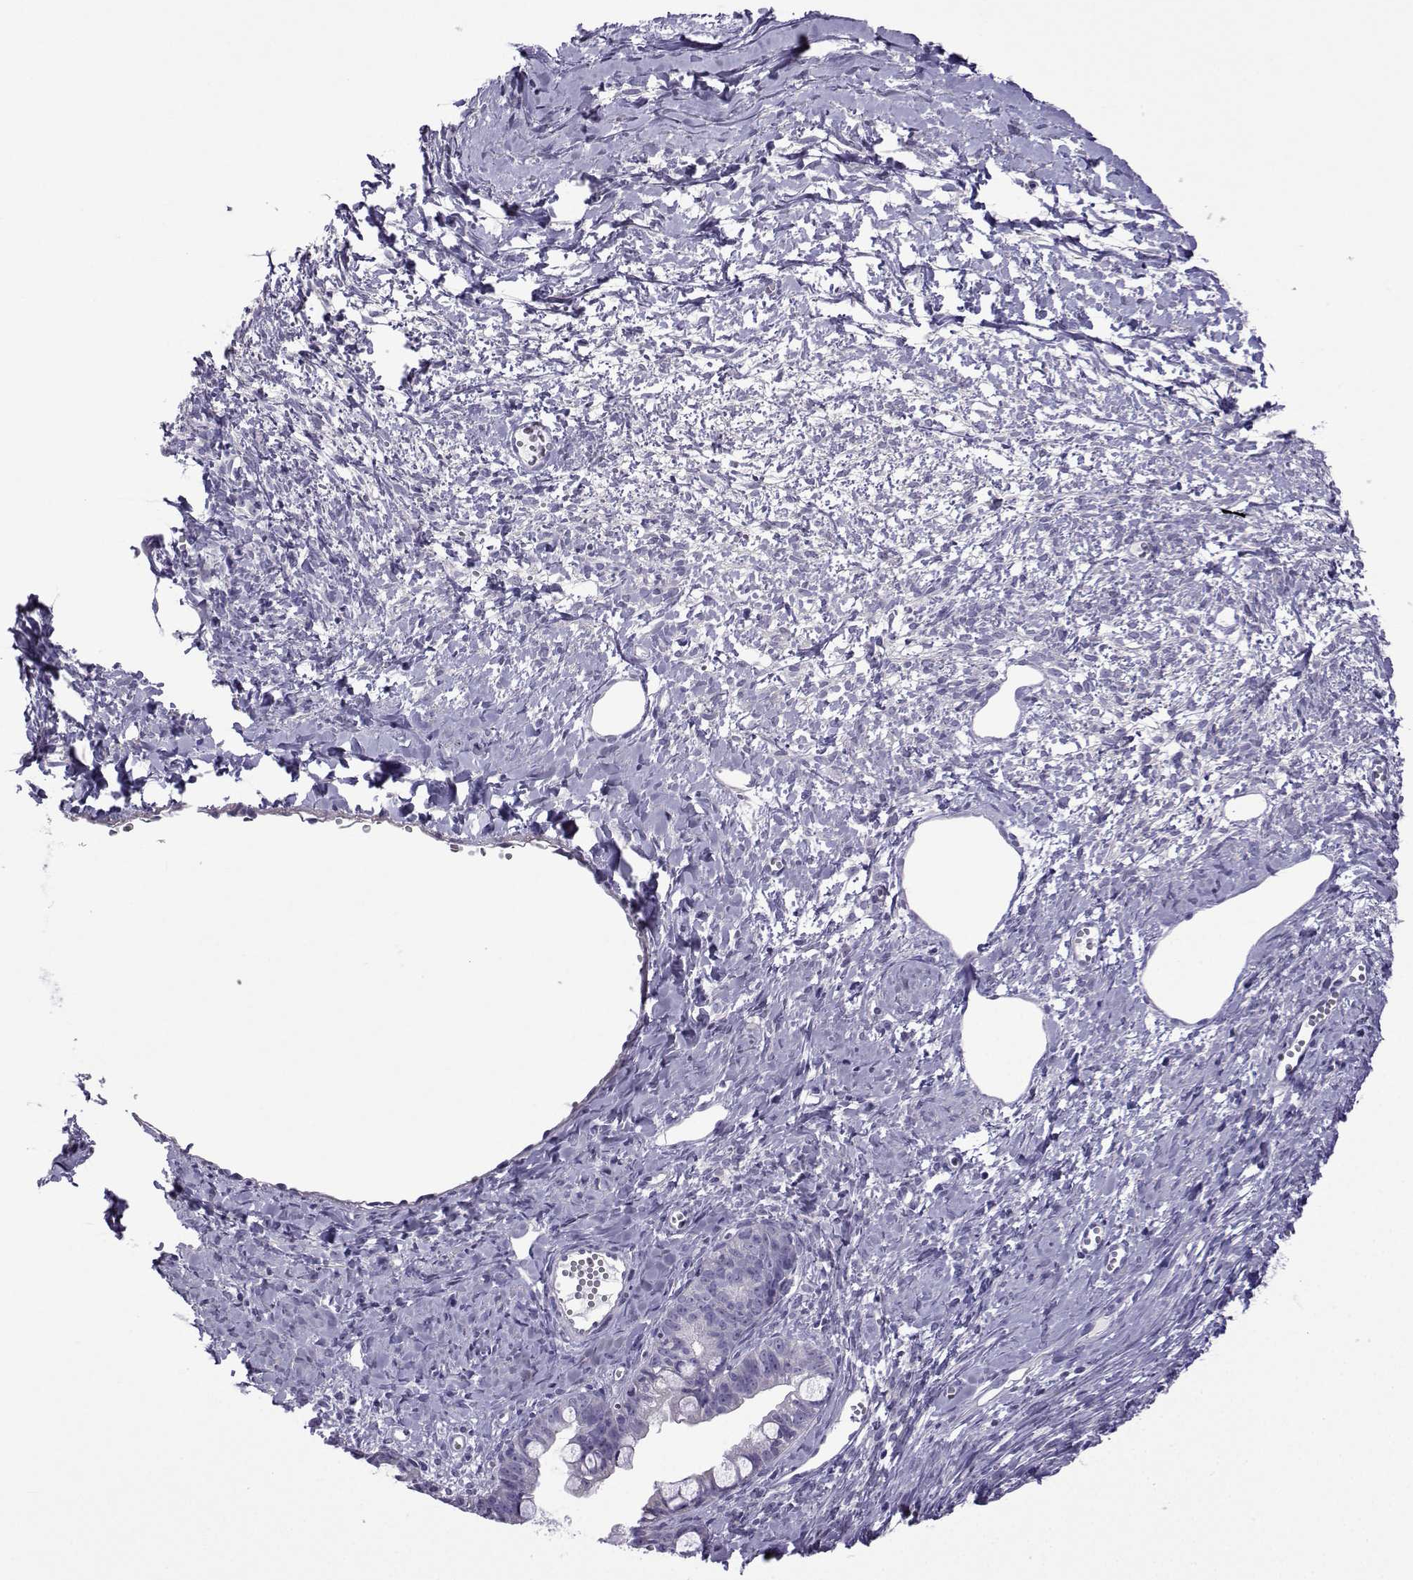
{"staining": {"intensity": "negative", "quantity": "none", "location": "none"}, "tissue": "ovarian cancer", "cell_type": "Tumor cells", "image_type": "cancer", "snomed": [{"axis": "morphology", "description": "Cystadenocarcinoma, mucinous, NOS"}, {"axis": "topography", "description": "Ovary"}], "caption": "There is no significant positivity in tumor cells of mucinous cystadenocarcinoma (ovarian).", "gene": "CFAP70", "patient": {"sex": "female", "age": 63}}